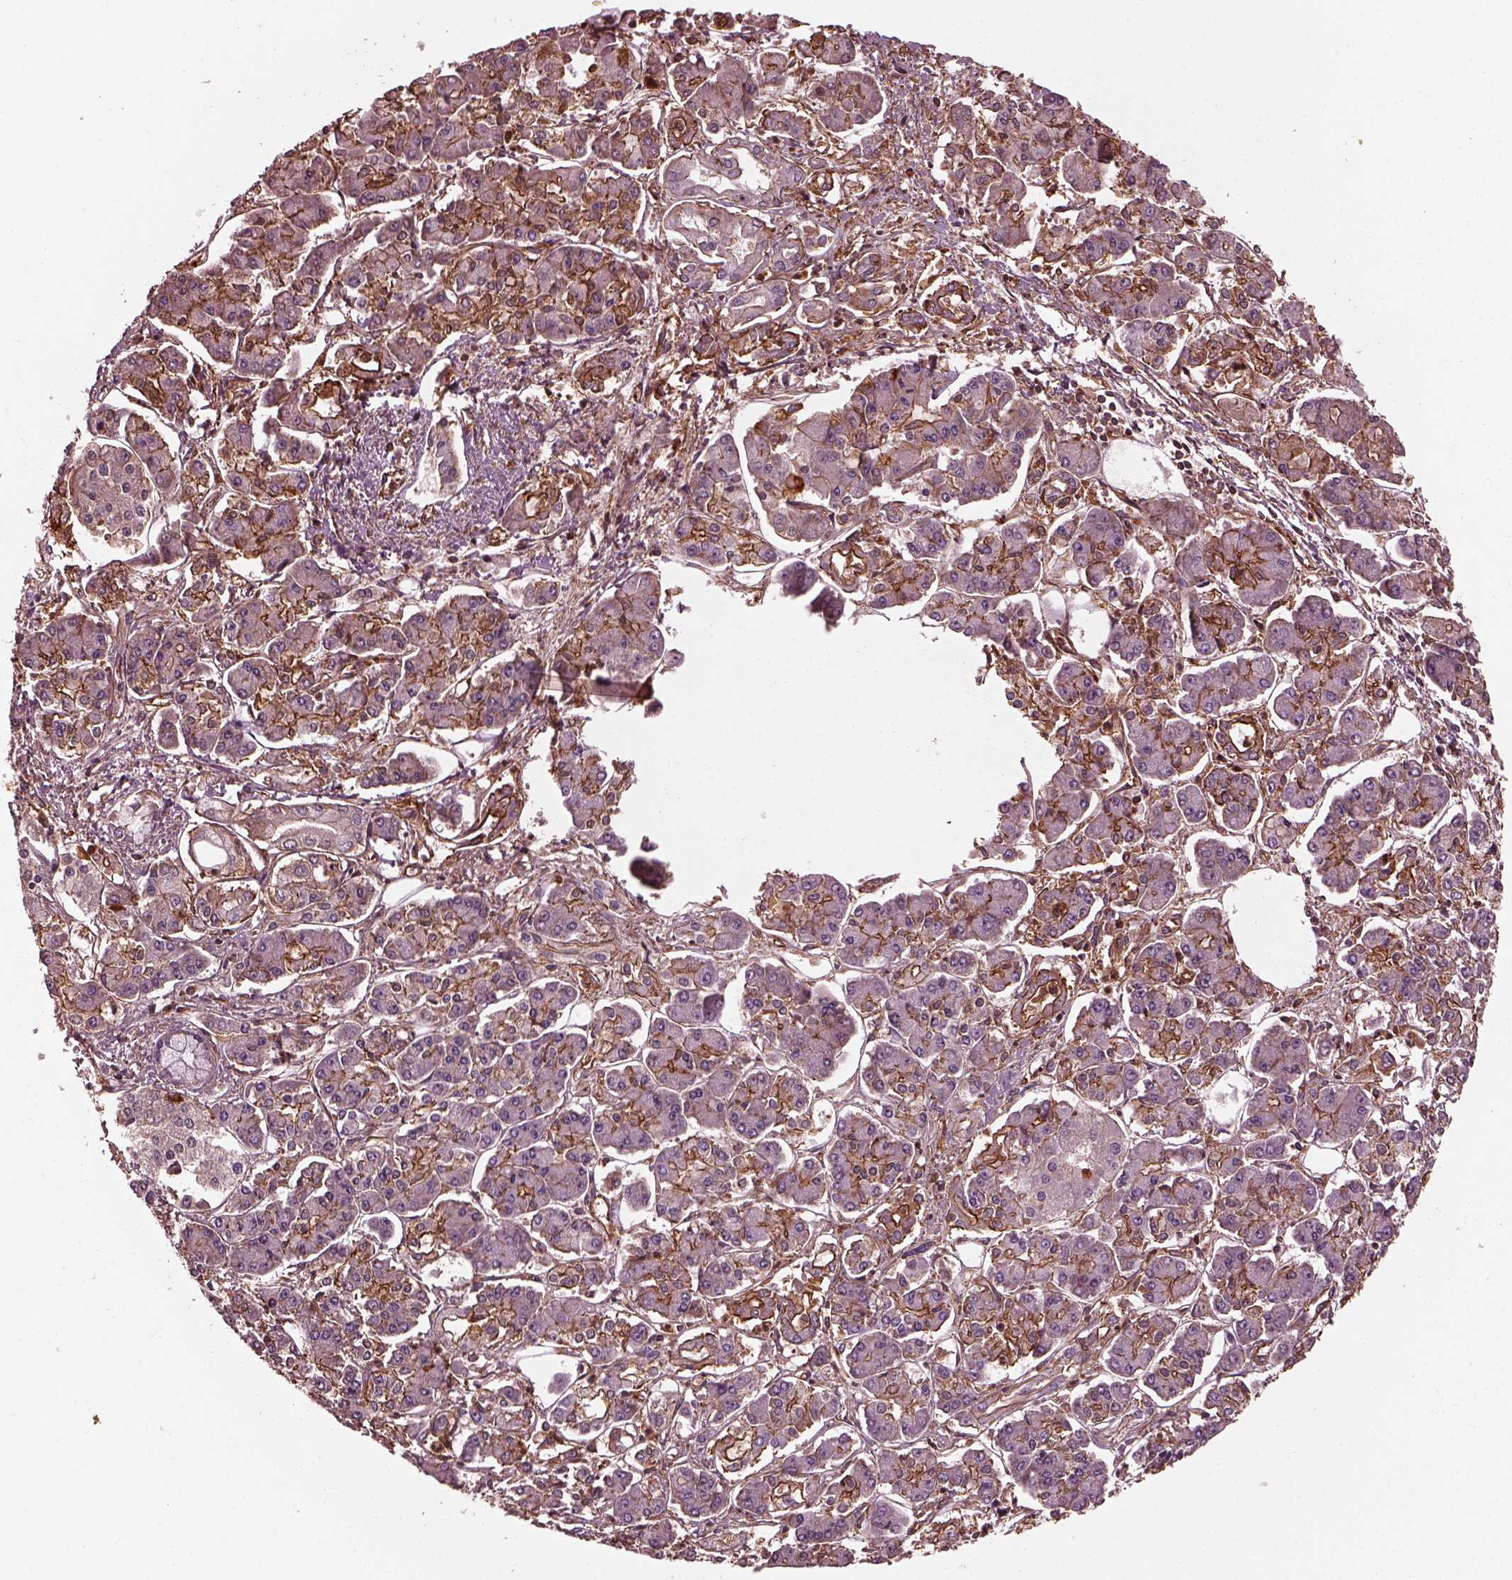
{"staining": {"intensity": "moderate", "quantity": "<25%", "location": "cytoplasmic/membranous"}, "tissue": "pancreatic cancer", "cell_type": "Tumor cells", "image_type": "cancer", "snomed": [{"axis": "morphology", "description": "Adenocarcinoma, NOS"}, {"axis": "topography", "description": "Pancreas"}], "caption": "A brown stain highlights moderate cytoplasmic/membranous expression of a protein in human pancreatic cancer tumor cells. (DAB IHC with brightfield microscopy, high magnification).", "gene": "MYL6", "patient": {"sex": "male", "age": 85}}